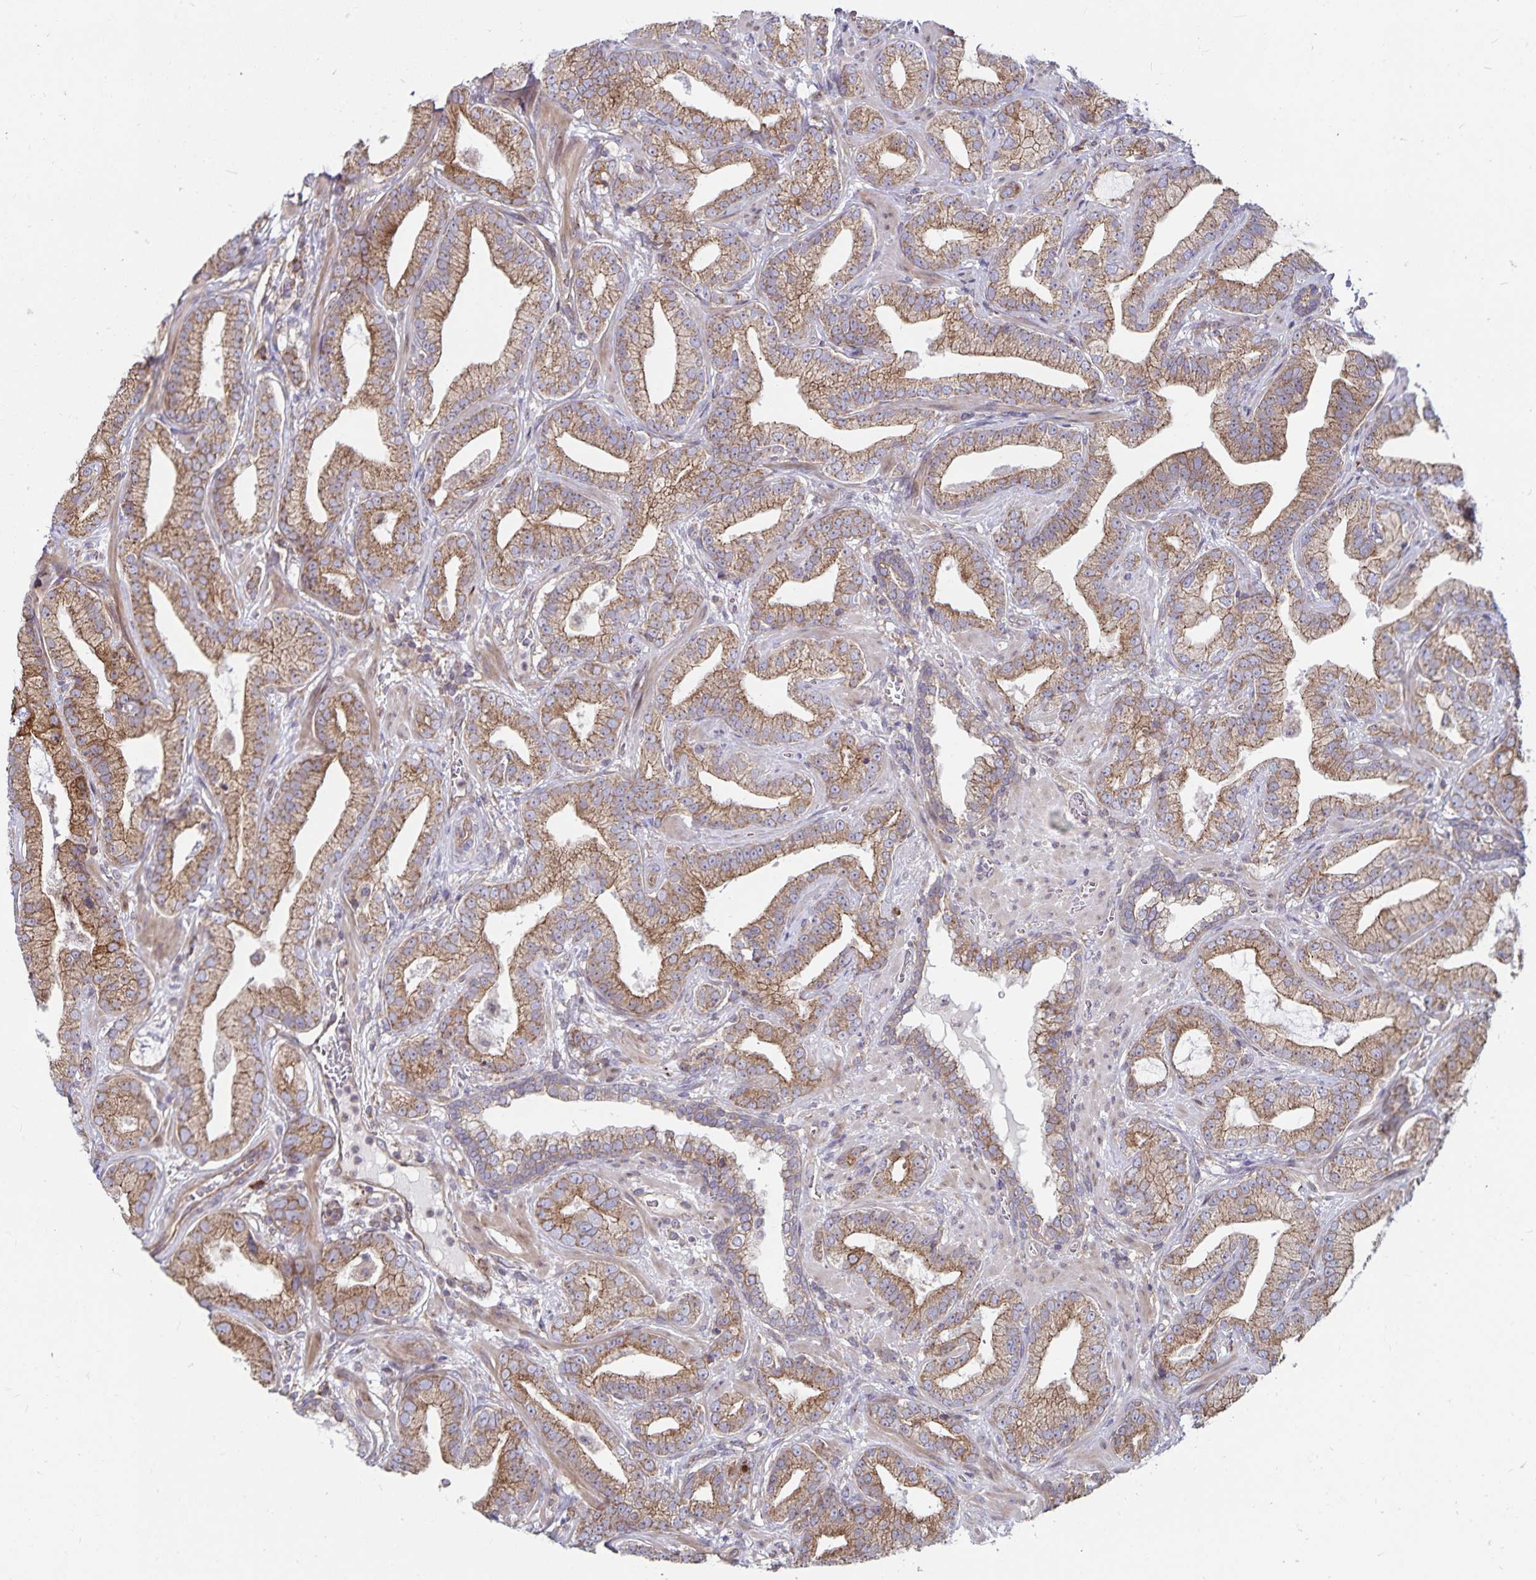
{"staining": {"intensity": "moderate", "quantity": ">75%", "location": "cytoplasmic/membranous"}, "tissue": "prostate cancer", "cell_type": "Tumor cells", "image_type": "cancer", "snomed": [{"axis": "morphology", "description": "Adenocarcinoma, Low grade"}, {"axis": "topography", "description": "Prostate"}], "caption": "Low-grade adenocarcinoma (prostate) stained with a protein marker displays moderate staining in tumor cells.", "gene": "SEC62", "patient": {"sex": "male", "age": 62}}